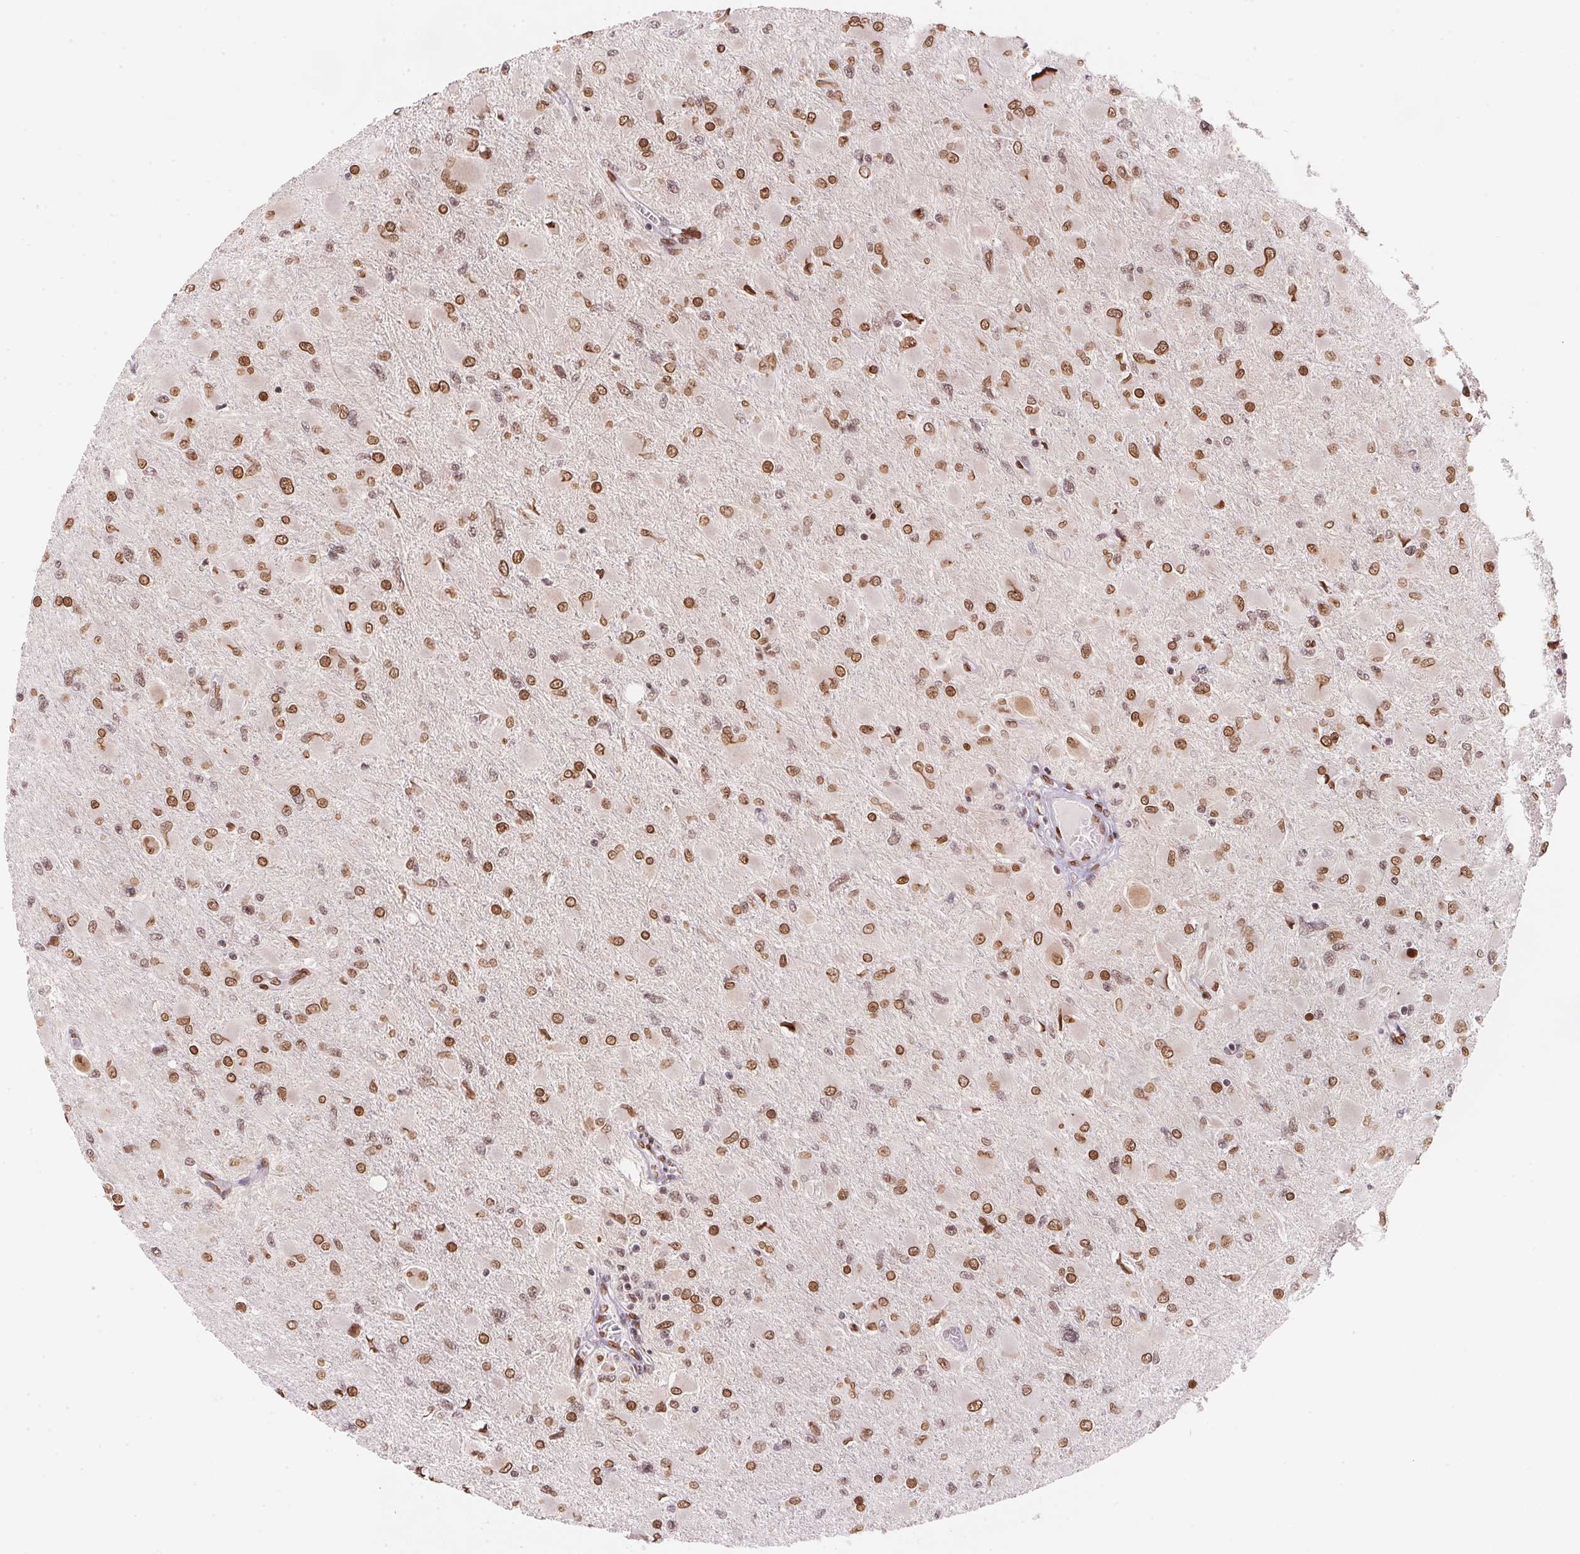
{"staining": {"intensity": "moderate", "quantity": ">75%", "location": "cytoplasmic/membranous,nuclear"}, "tissue": "glioma", "cell_type": "Tumor cells", "image_type": "cancer", "snomed": [{"axis": "morphology", "description": "Glioma, malignant, High grade"}, {"axis": "topography", "description": "Cerebral cortex"}], "caption": "A brown stain labels moderate cytoplasmic/membranous and nuclear positivity of a protein in glioma tumor cells.", "gene": "SAP30BP", "patient": {"sex": "female", "age": 36}}